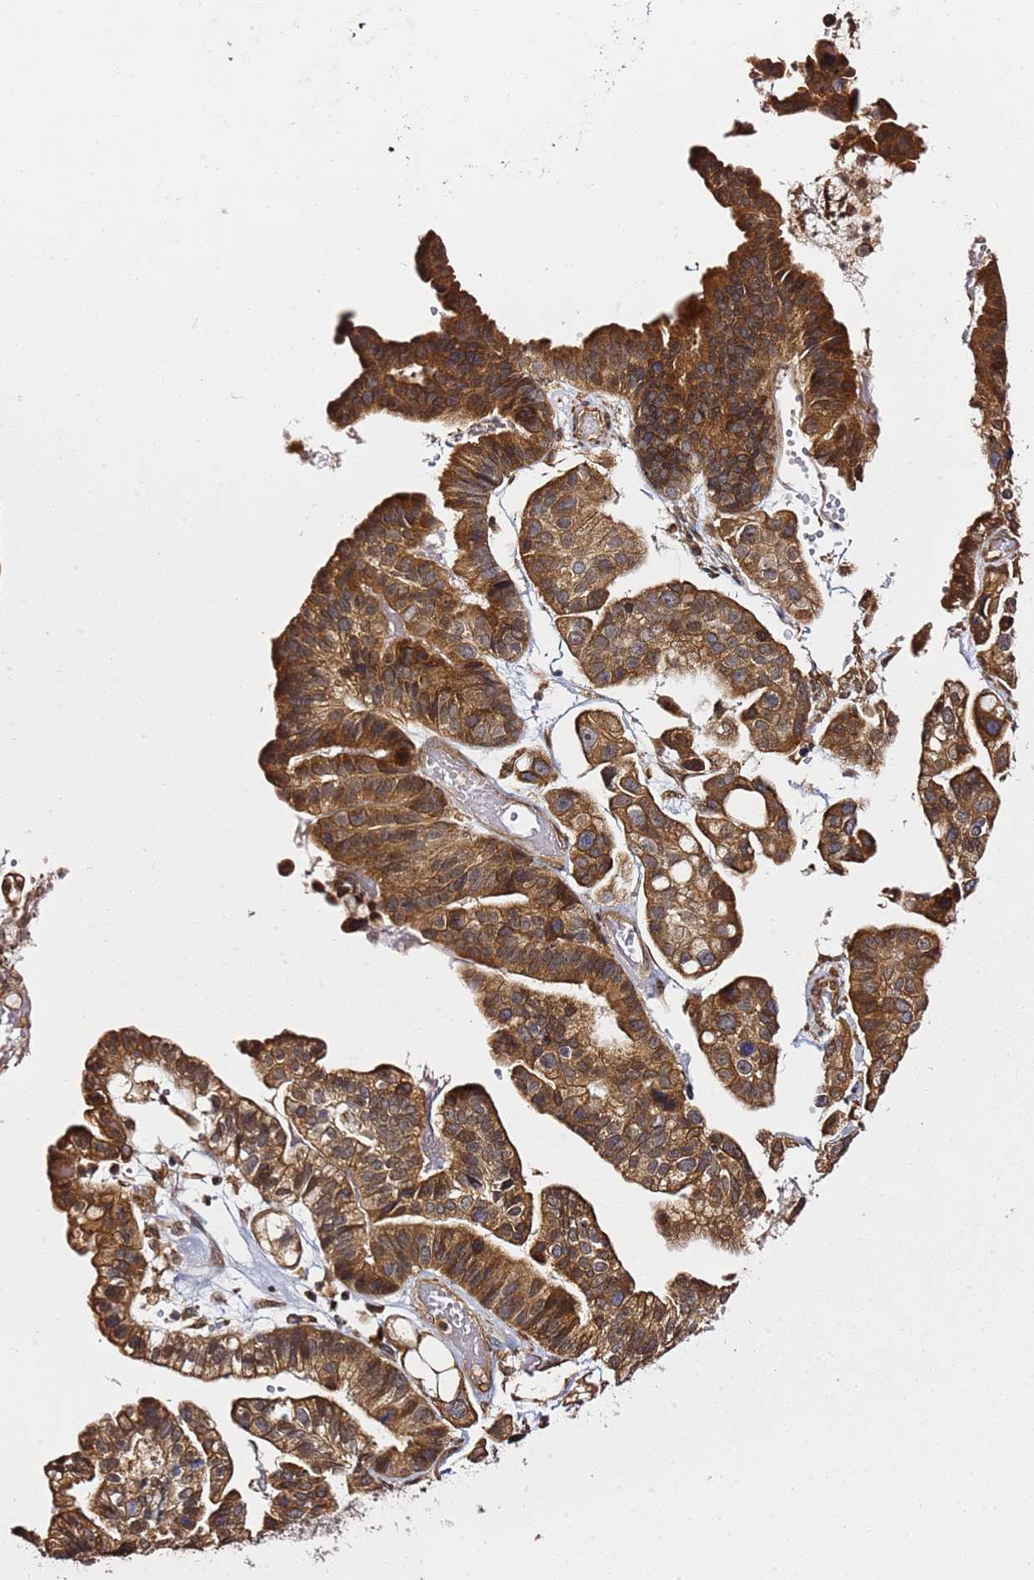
{"staining": {"intensity": "strong", "quantity": ">75%", "location": "cytoplasmic/membranous"}, "tissue": "ovarian cancer", "cell_type": "Tumor cells", "image_type": "cancer", "snomed": [{"axis": "morphology", "description": "Cystadenocarcinoma, serous, NOS"}, {"axis": "topography", "description": "Ovary"}], "caption": "DAB (3,3'-diaminobenzidine) immunohistochemical staining of ovarian serous cystadenocarcinoma demonstrates strong cytoplasmic/membranous protein positivity in approximately >75% of tumor cells.", "gene": "PRKAB2", "patient": {"sex": "female", "age": 56}}